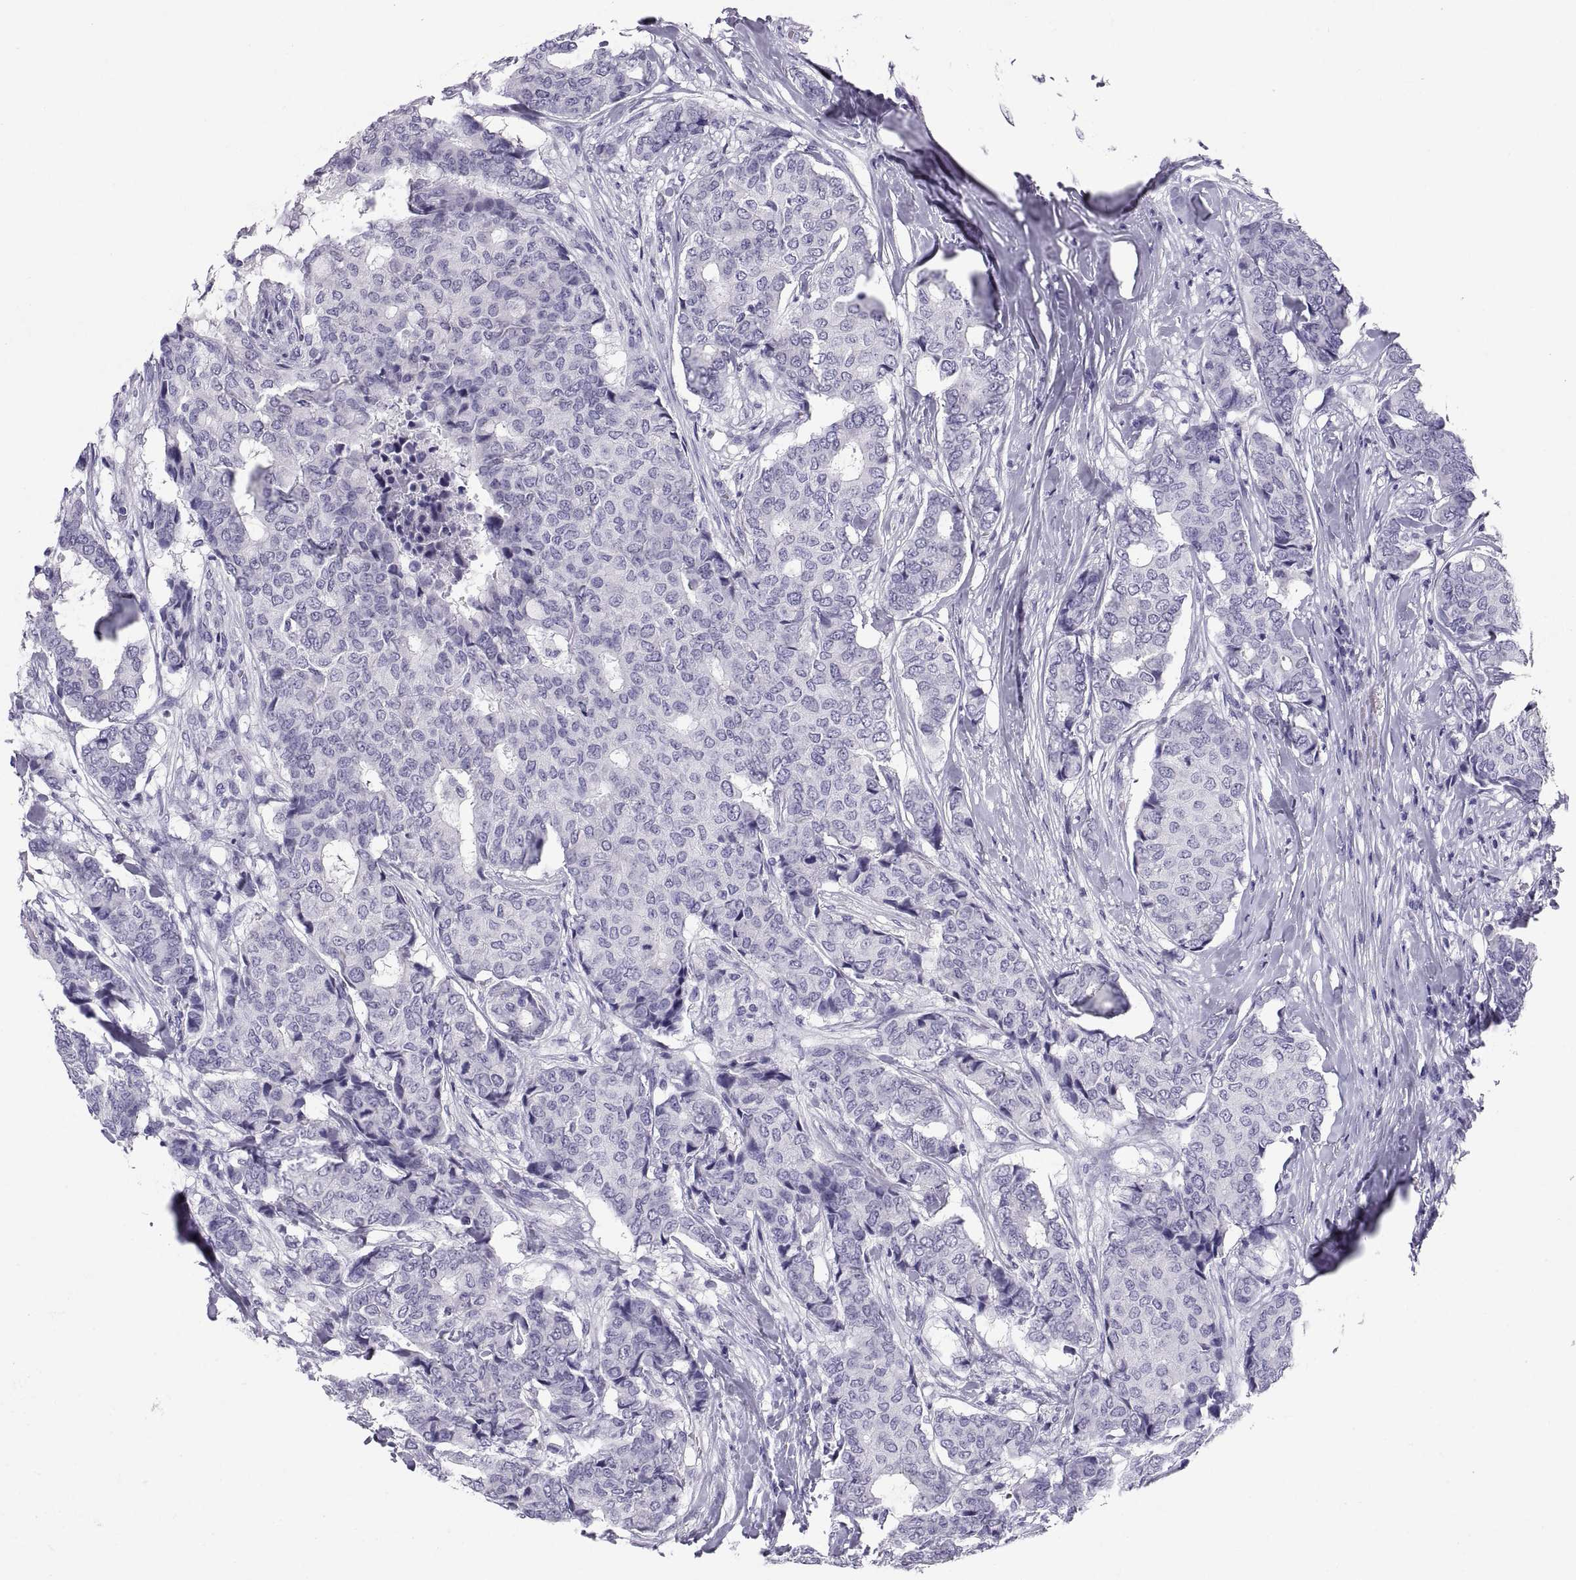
{"staining": {"intensity": "negative", "quantity": "none", "location": "none"}, "tissue": "breast cancer", "cell_type": "Tumor cells", "image_type": "cancer", "snomed": [{"axis": "morphology", "description": "Duct carcinoma"}, {"axis": "topography", "description": "Breast"}], "caption": "Immunohistochemical staining of breast cancer reveals no significant expression in tumor cells.", "gene": "CT47A10", "patient": {"sex": "female", "age": 75}}